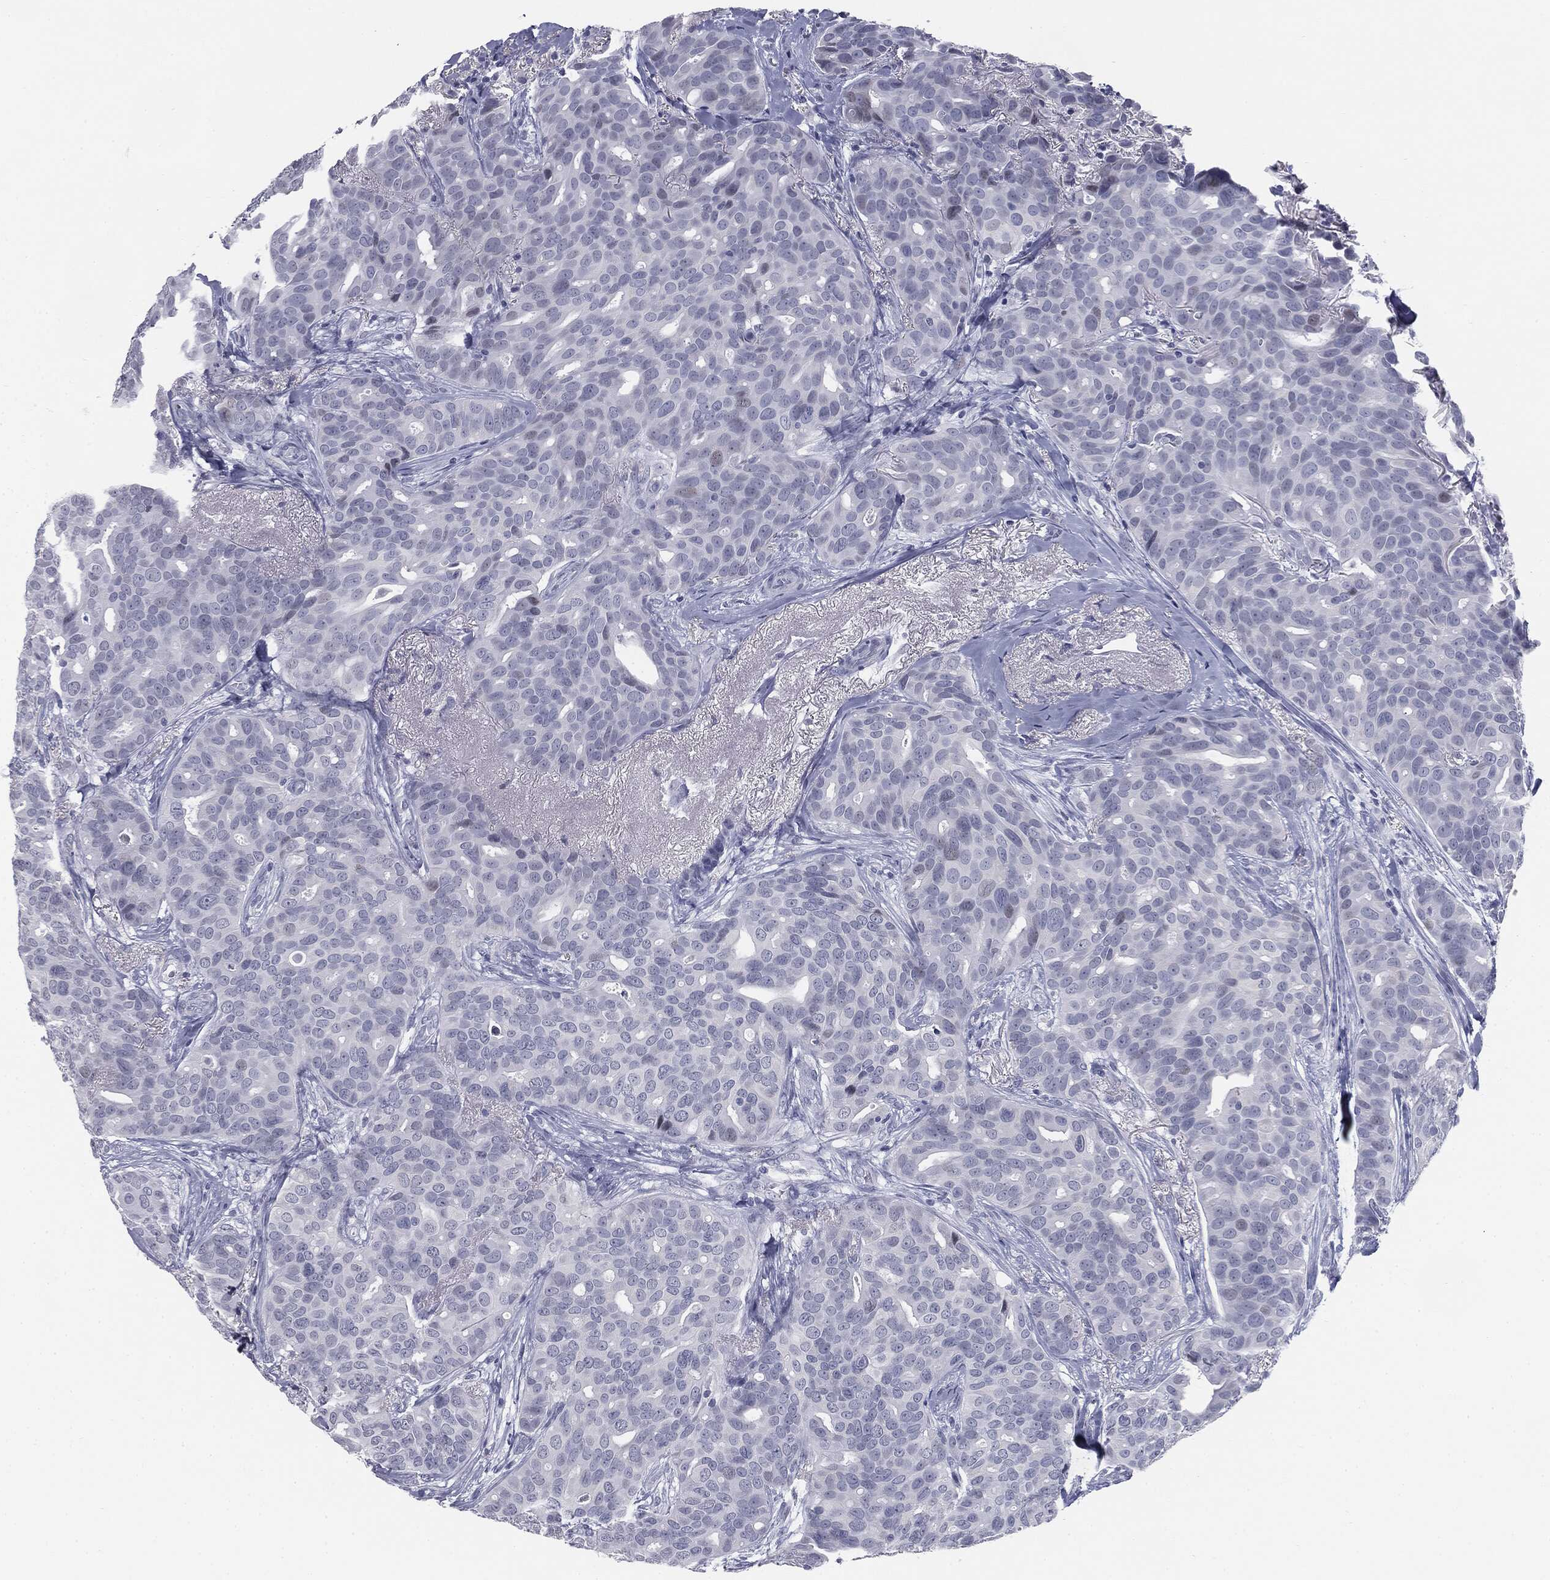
{"staining": {"intensity": "negative", "quantity": "none", "location": "none"}, "tissue": "breast cancer", "cell_type": "Tumor cells", "image_type": "cancer", "snomed": [{"axis": "morphology", "description": "Duct carcinoma"}, {"axis": "topography", "description": "Breast"}], "caption": "IHC photomicrograph of breast cancer (intraductal carcinoma) stained for a protein (brown), which reveals no expression in tumor cells.", "gene": "TPO", "patient": {"sex": "female", "age": 54}}